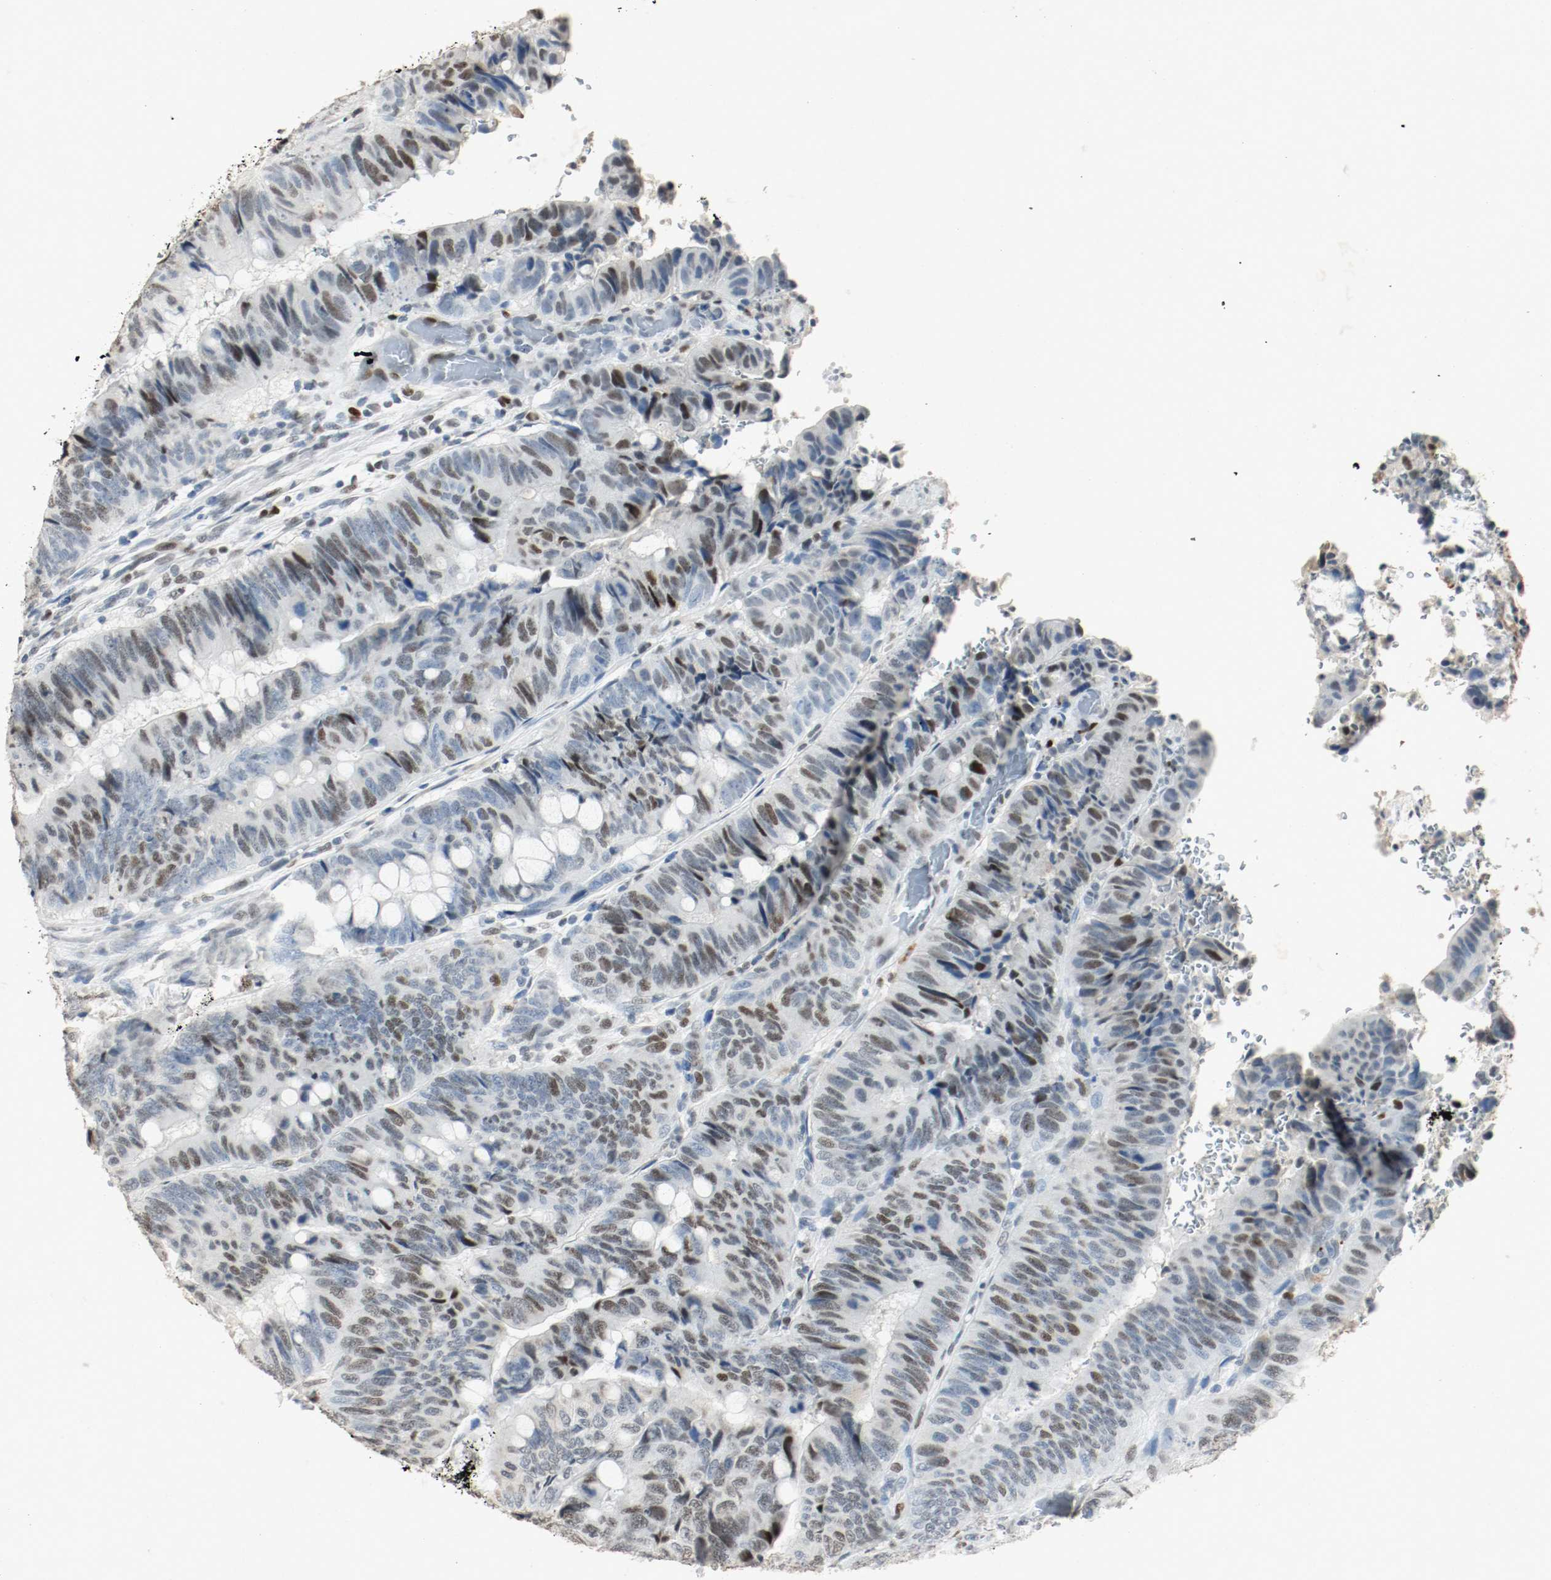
{"staining": {"intensity": "strong", "quantity": "25%-75%", "location": "nuclear"}, "tissue": "colorectal cancer", "cell_type": "Tumor cells", "image_type": "cancer", "snomed": [{"axis": "morphology", "description": "Normal tissue, NOS"}, {"axis": "morphology", "description": "Adenocarcinoma, NOS"}, {"axis": "topography", "description": "Rectum"}, {"axis": "topography", "description": "Peripheral nerve tissue"}], "caption": "Immunohistochemical staining of human colorectal adenocarcinoma demonstrates high levels of strong nuclear protein staining in about 25%-75% of tumor cells.", "gene": "DNMT1", "patient": {"sex": "male", "age": 92}}